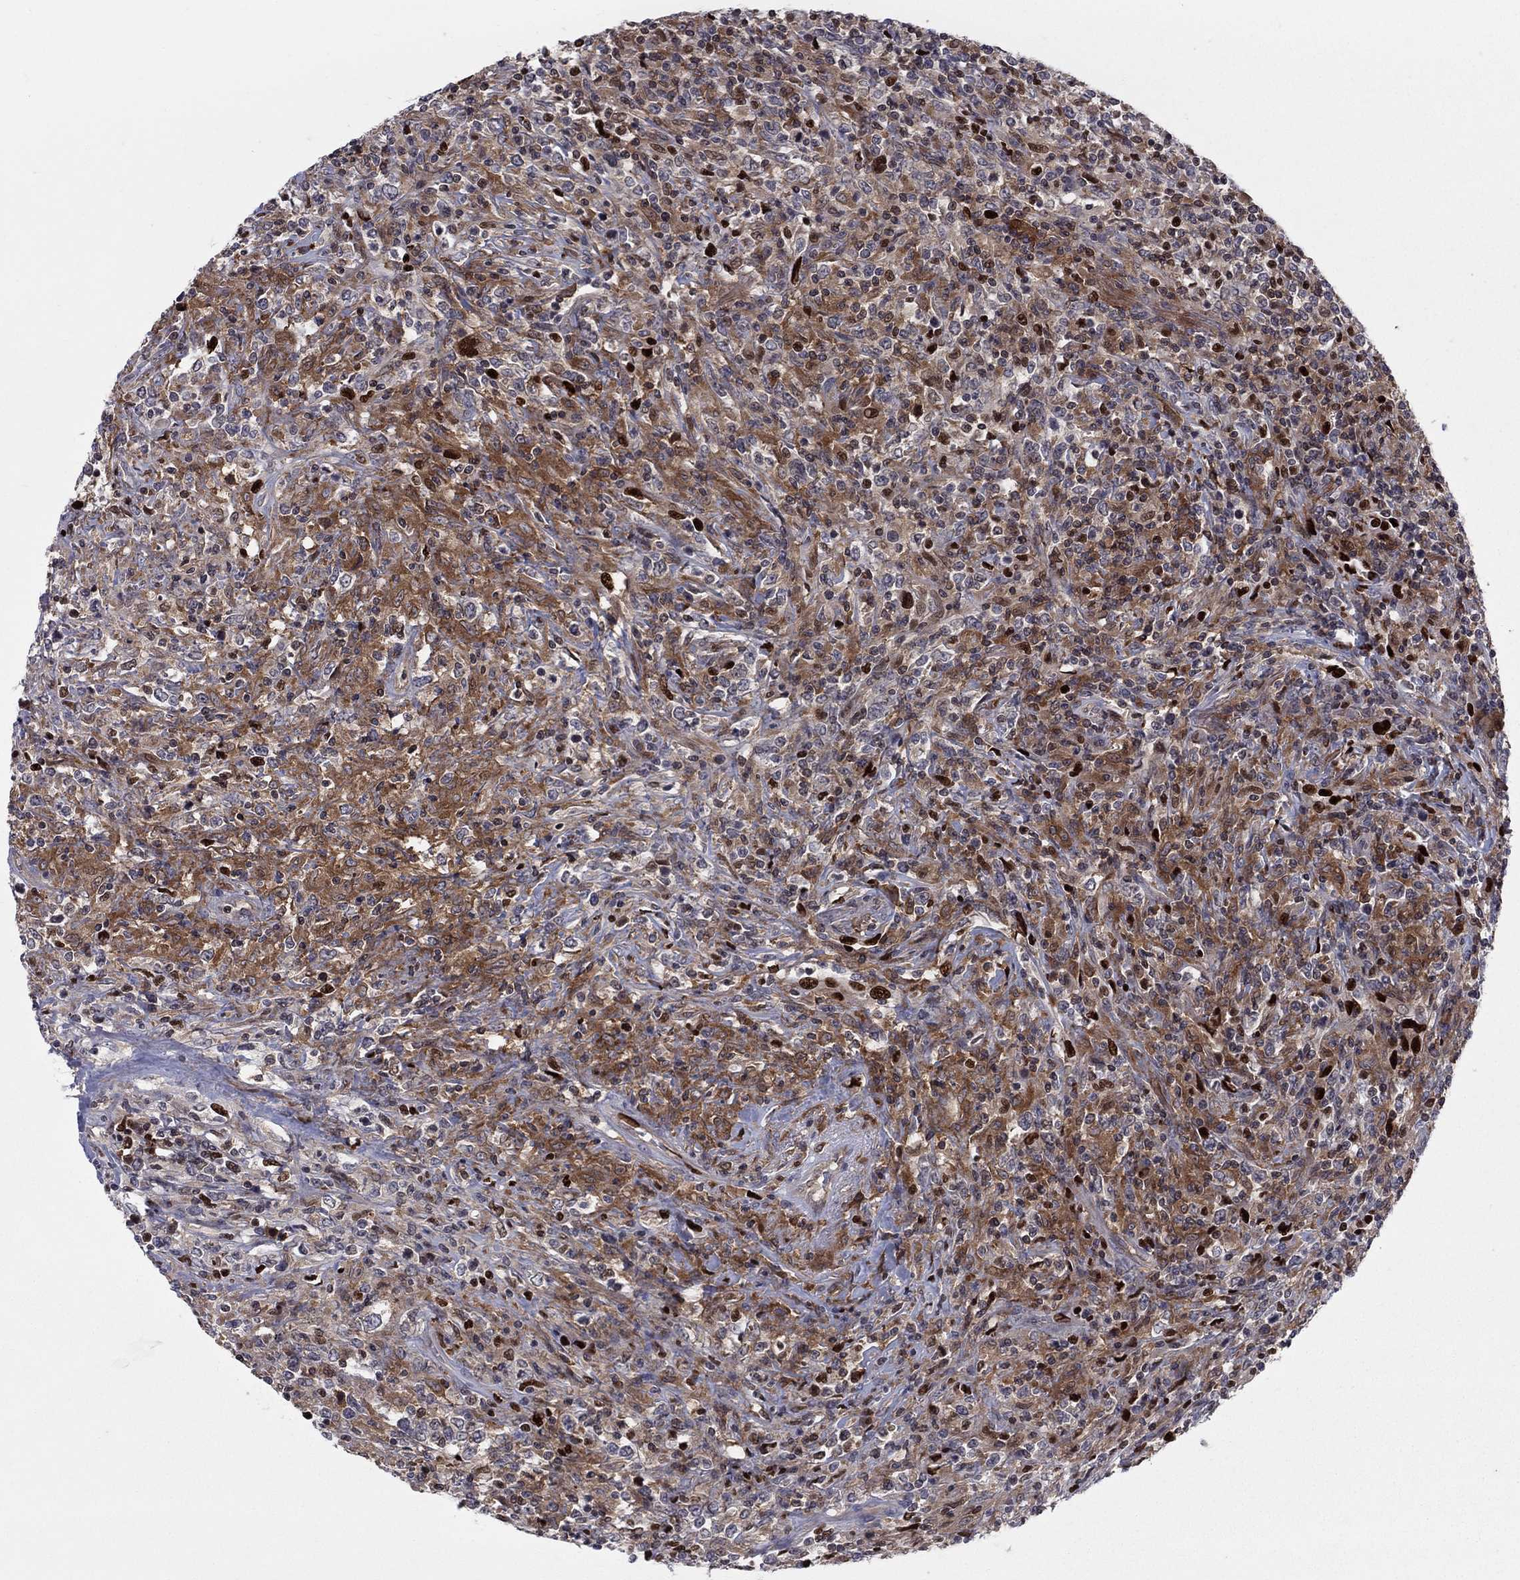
{"staining": {"intensity": "strong", "quantity": "<25%", "location": "nuclear"}, "tissue": "lymphoma", "cell_type": "Tumor cells", "image_type": "cancer", "snomed": [{"axis": "morphology", "description": "Malignant lymphoma, non-Hodgkin's type, High grade"}, {"axis": "topography", "description": "Lung"}], "caption": "Protein expression analysis of lymphoma exhibits strong nuclear positivity in about <25% of tumor cells.", "gene": "ZNHIT3", "patient": {"sex": "male", "age": 79}}